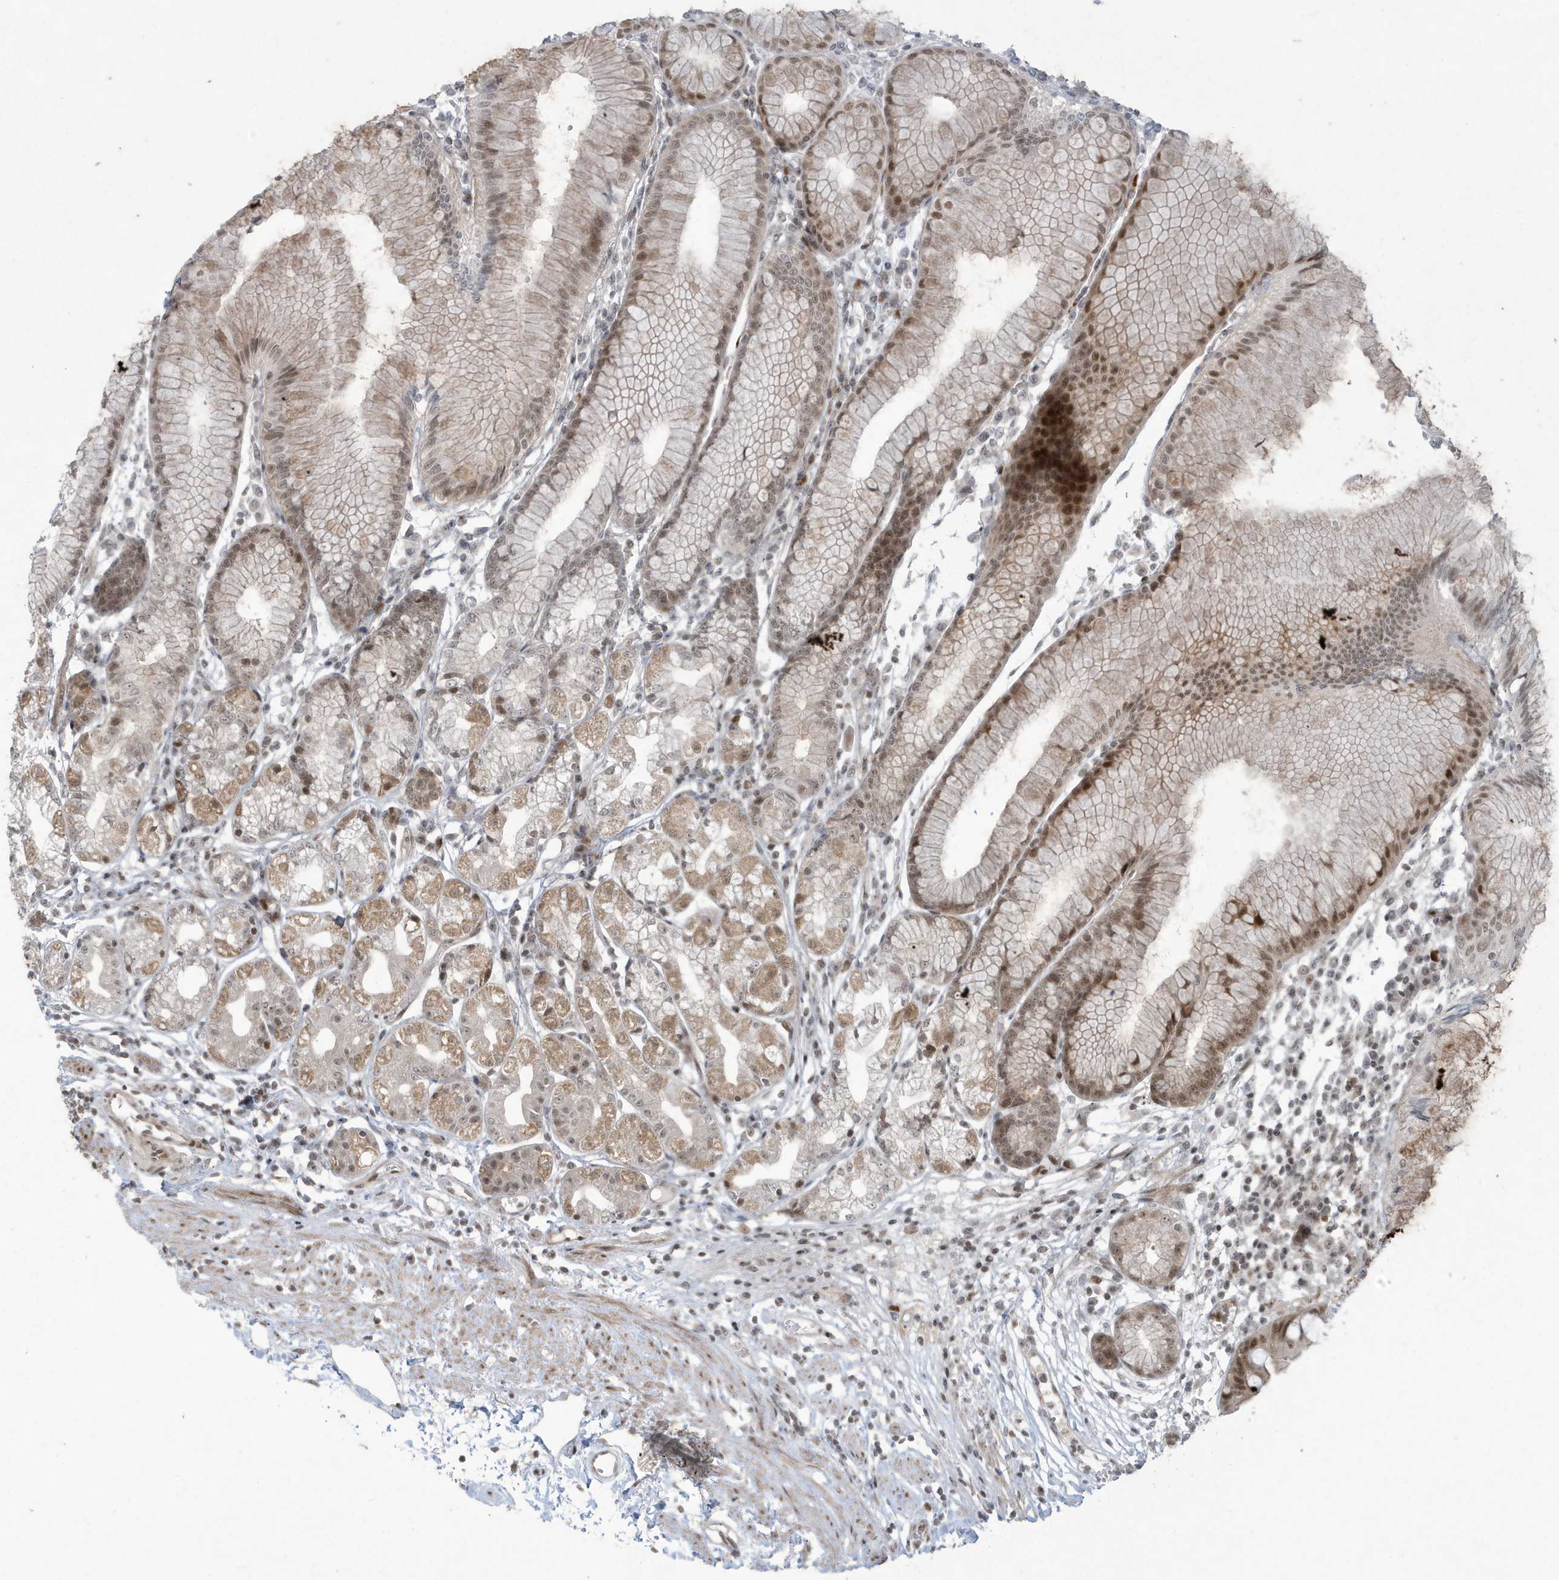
{"staining": {"intensity": "strong", "quantity": "25%-75%", "location": "nuclear"}, "tissue": "stomach", "cell_type": "Glandular cells", "image_type": "normal", "snomed": [{"axis": "morphology", "description": "Normal tissue, NOS"}, {"axis": "topography", "description": "Stomach"}], "caption": "Protein analysis of benign stomach shows strong nuclear expression in approximately 25%-75% of glandular cells.", "gene": "C1orf52", "patient": {"sex": "female", "age": 57}}